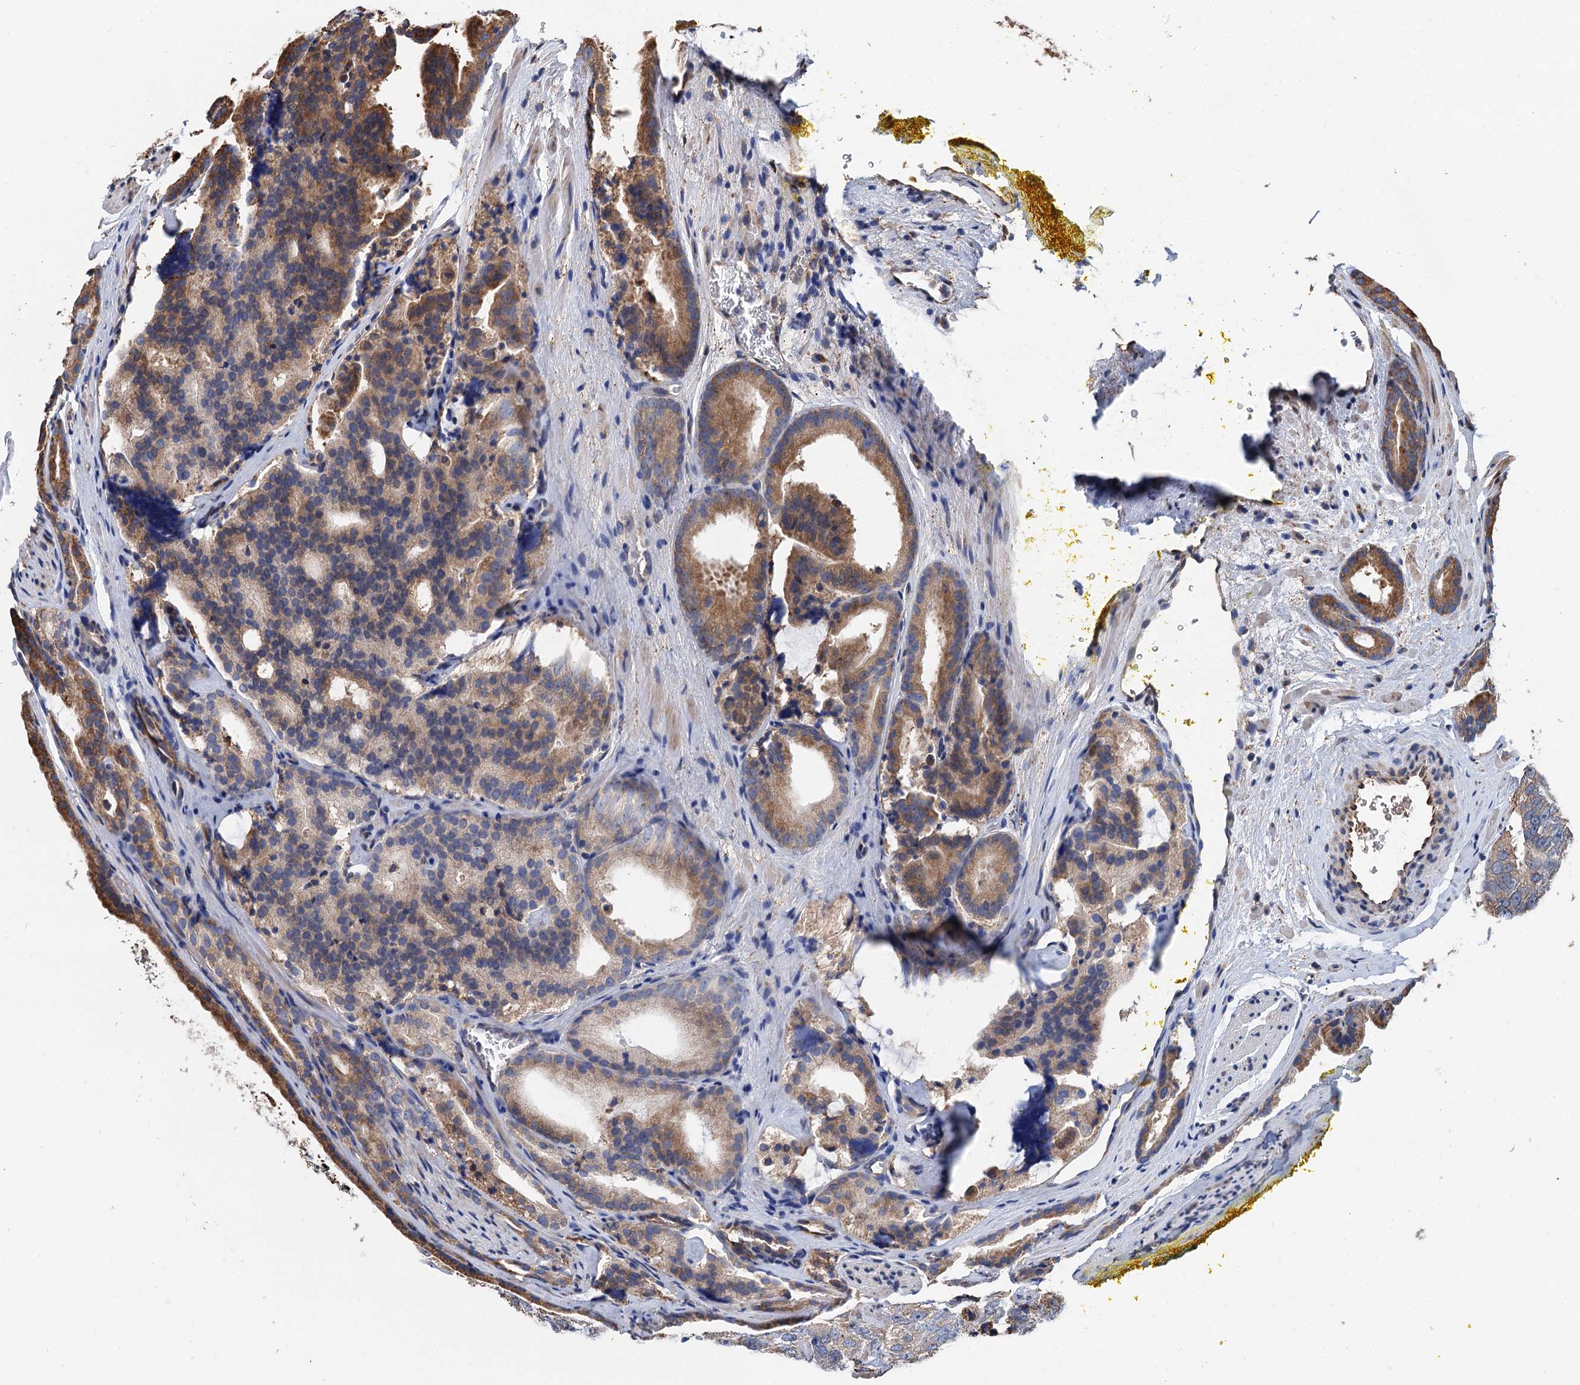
{"staining": {"intensity": "moderate", "quantity": "25%-75%", "location": "cytoplasmic/membranous"}, "tissue": "prostate cancer", "cell_type": "Tumor cells", "image_type": "cancer", "snomed": [{"axis": "morphology", "description": "Adenocarcinoma, High grade"}, {"axis": "topography", "description": "Prostate"}], "caption": "Immunohistochemical staining of prostate adenocarcinoma (high-grade) demonstrates moderate cytoplasmic/membranous protein staining in about 25%-75% of tumor cells.", "gene": "CNNM1", "patient": {"sex": "male", "age": 57}}